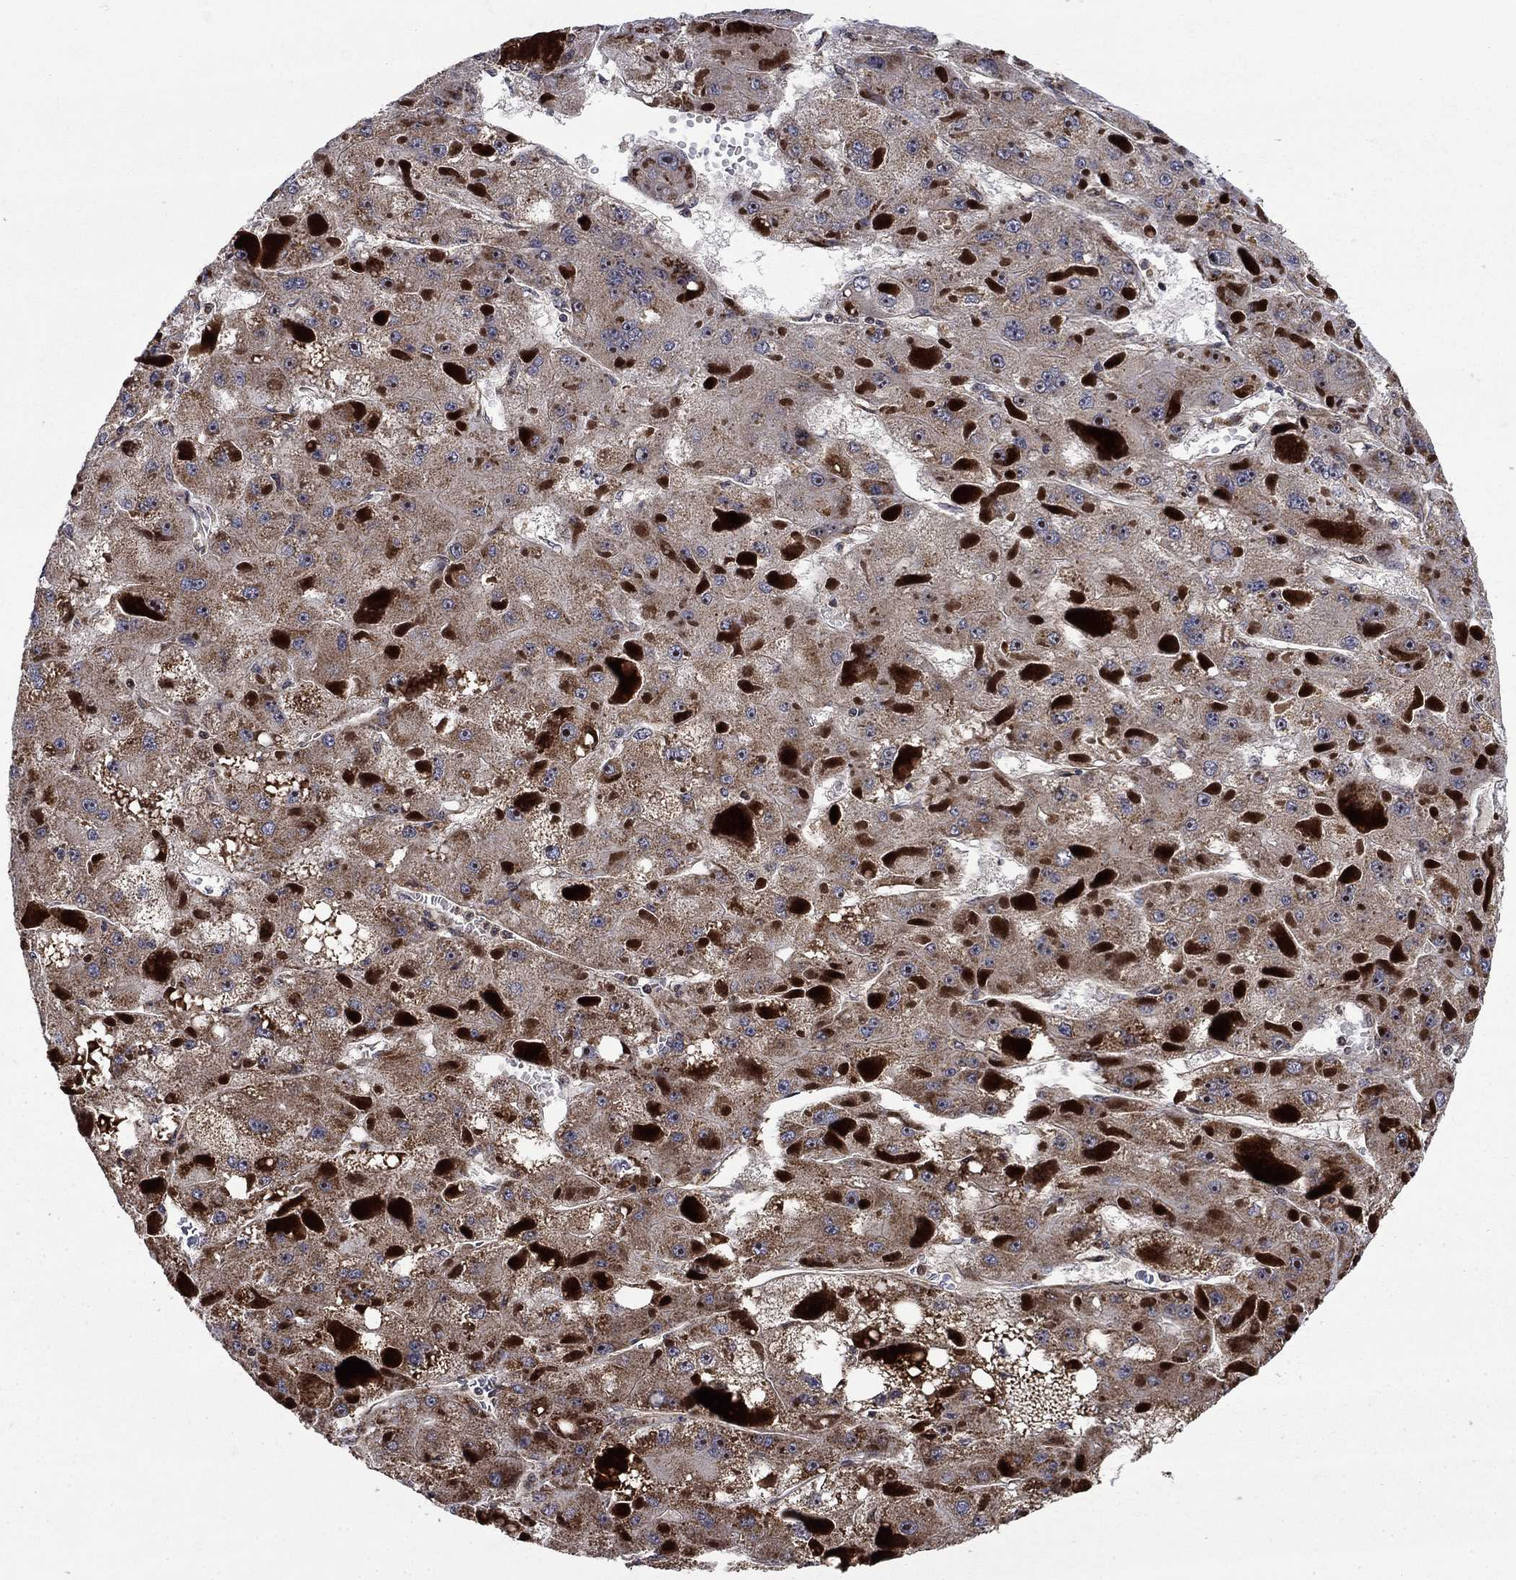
{"staining": {"intensity": "strong", "quantity": "<25%", "location": "cytoplasmic/membranous"}, "tissue": "liver cancer", "cell_type": "Tumor cells", "image_type": "cancer", "snomed": [{"axis": "morphology", "description": "Carcinoma, Hepatocellular, NOS"}, {"axis": "topography", "description": "Liver"}], "caption": "Human liver cancer stained with a protein marker shows strong staining in tumor cells.", "gene": "AGTPBP1", "patient": {"sex": "female", "age": 73}}